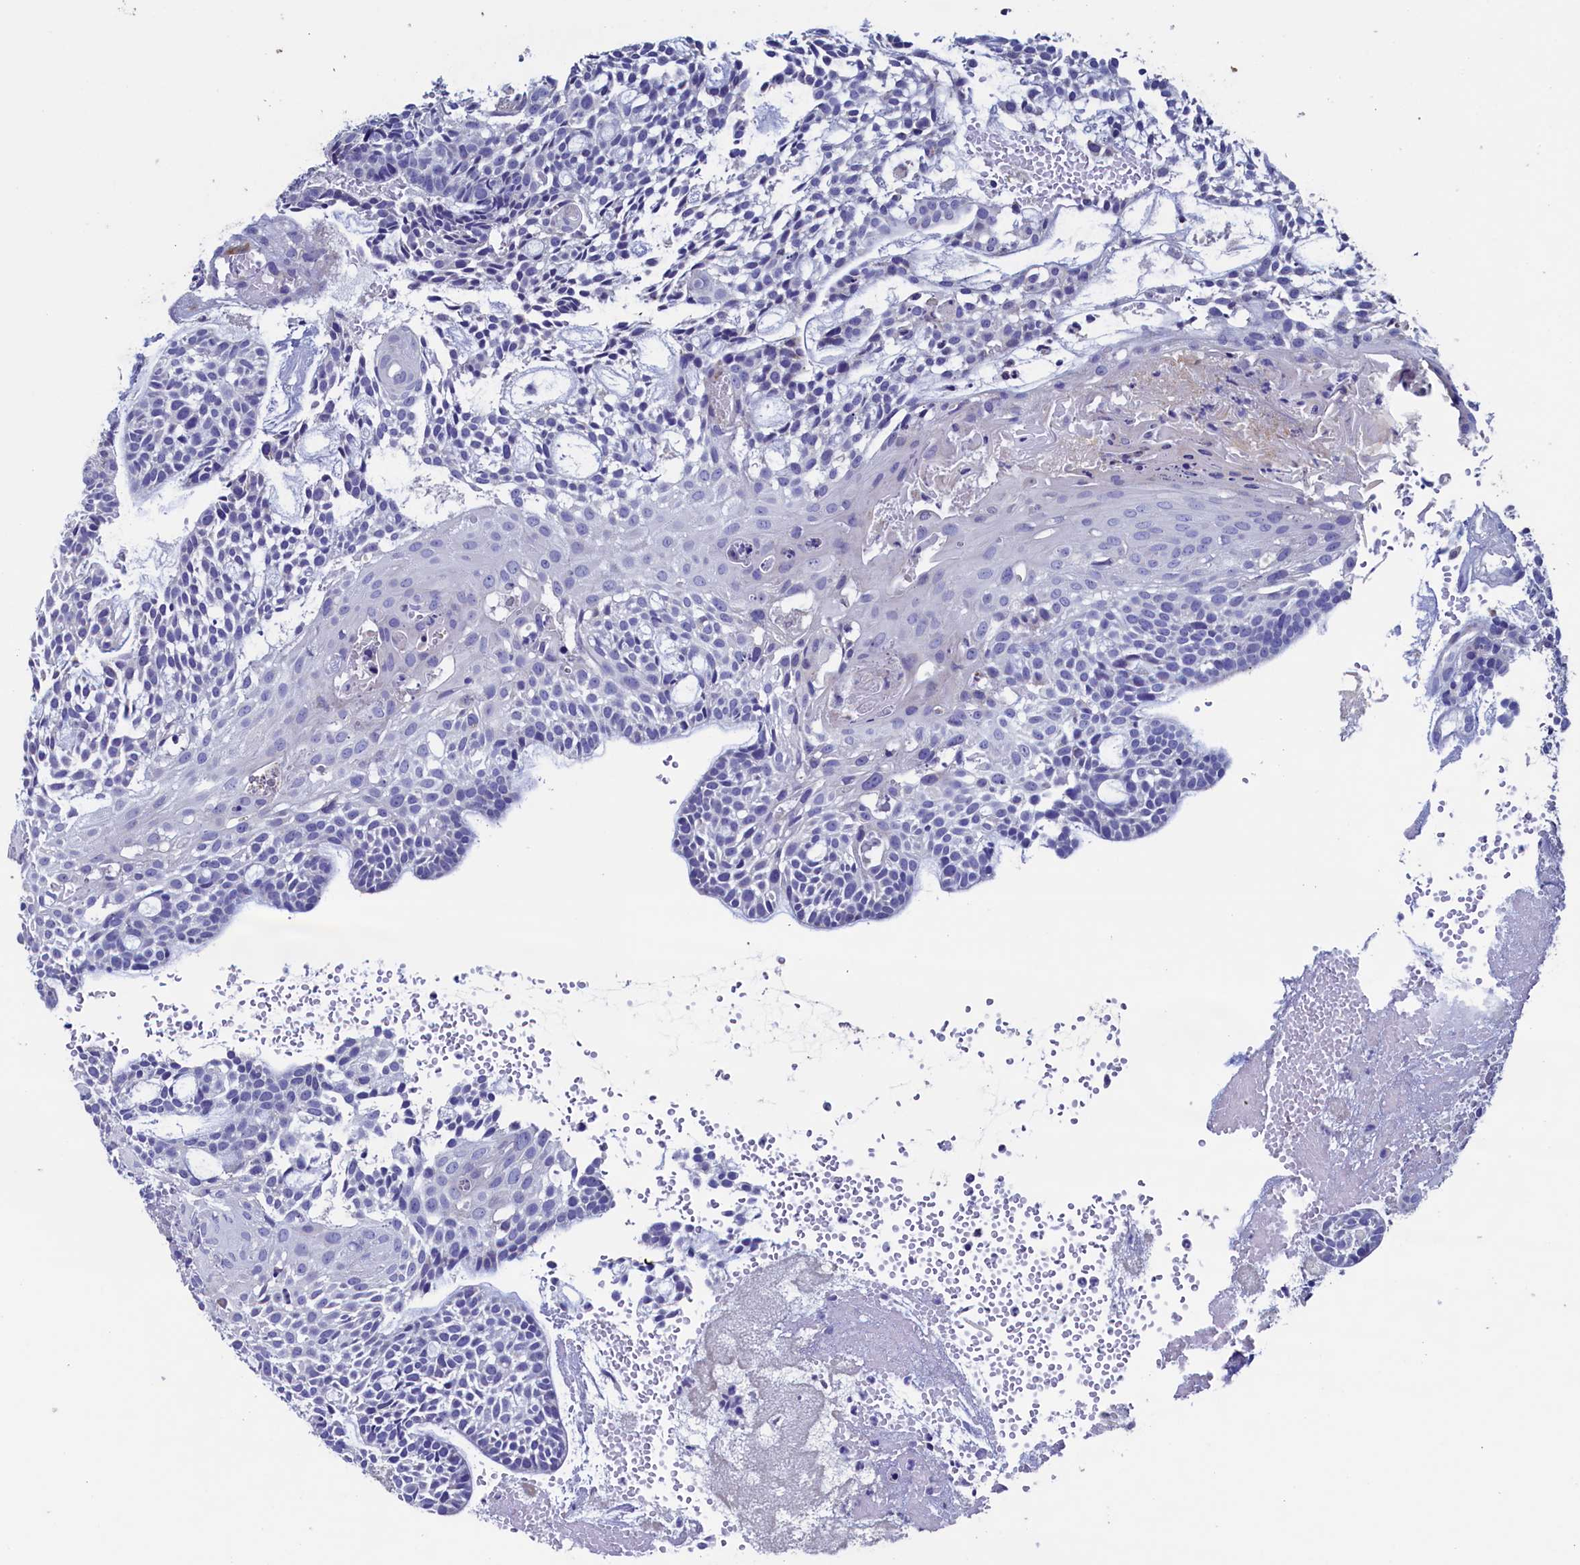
{"staining": {"intensity": "negative", "quantity": "none", "location": "none"}, "tissue": "head and neck cancer", "cell_type": "Tumor cells", "image_type": "cancer", "snomed": [{"axis": "morphology", "description": "Adenocarcinoma, NOS"}, {"axis": "topography", "description": "Subcutis"}, {"axis": "topography", "description": "Head-Neck"}], "caption": "Head and neck adenocarcinoma was stained to show a protein in brown. There is no significant expression in tumor cells.", "gene": "CBLIF", "patient": {"sex": "female", "age": 73}}